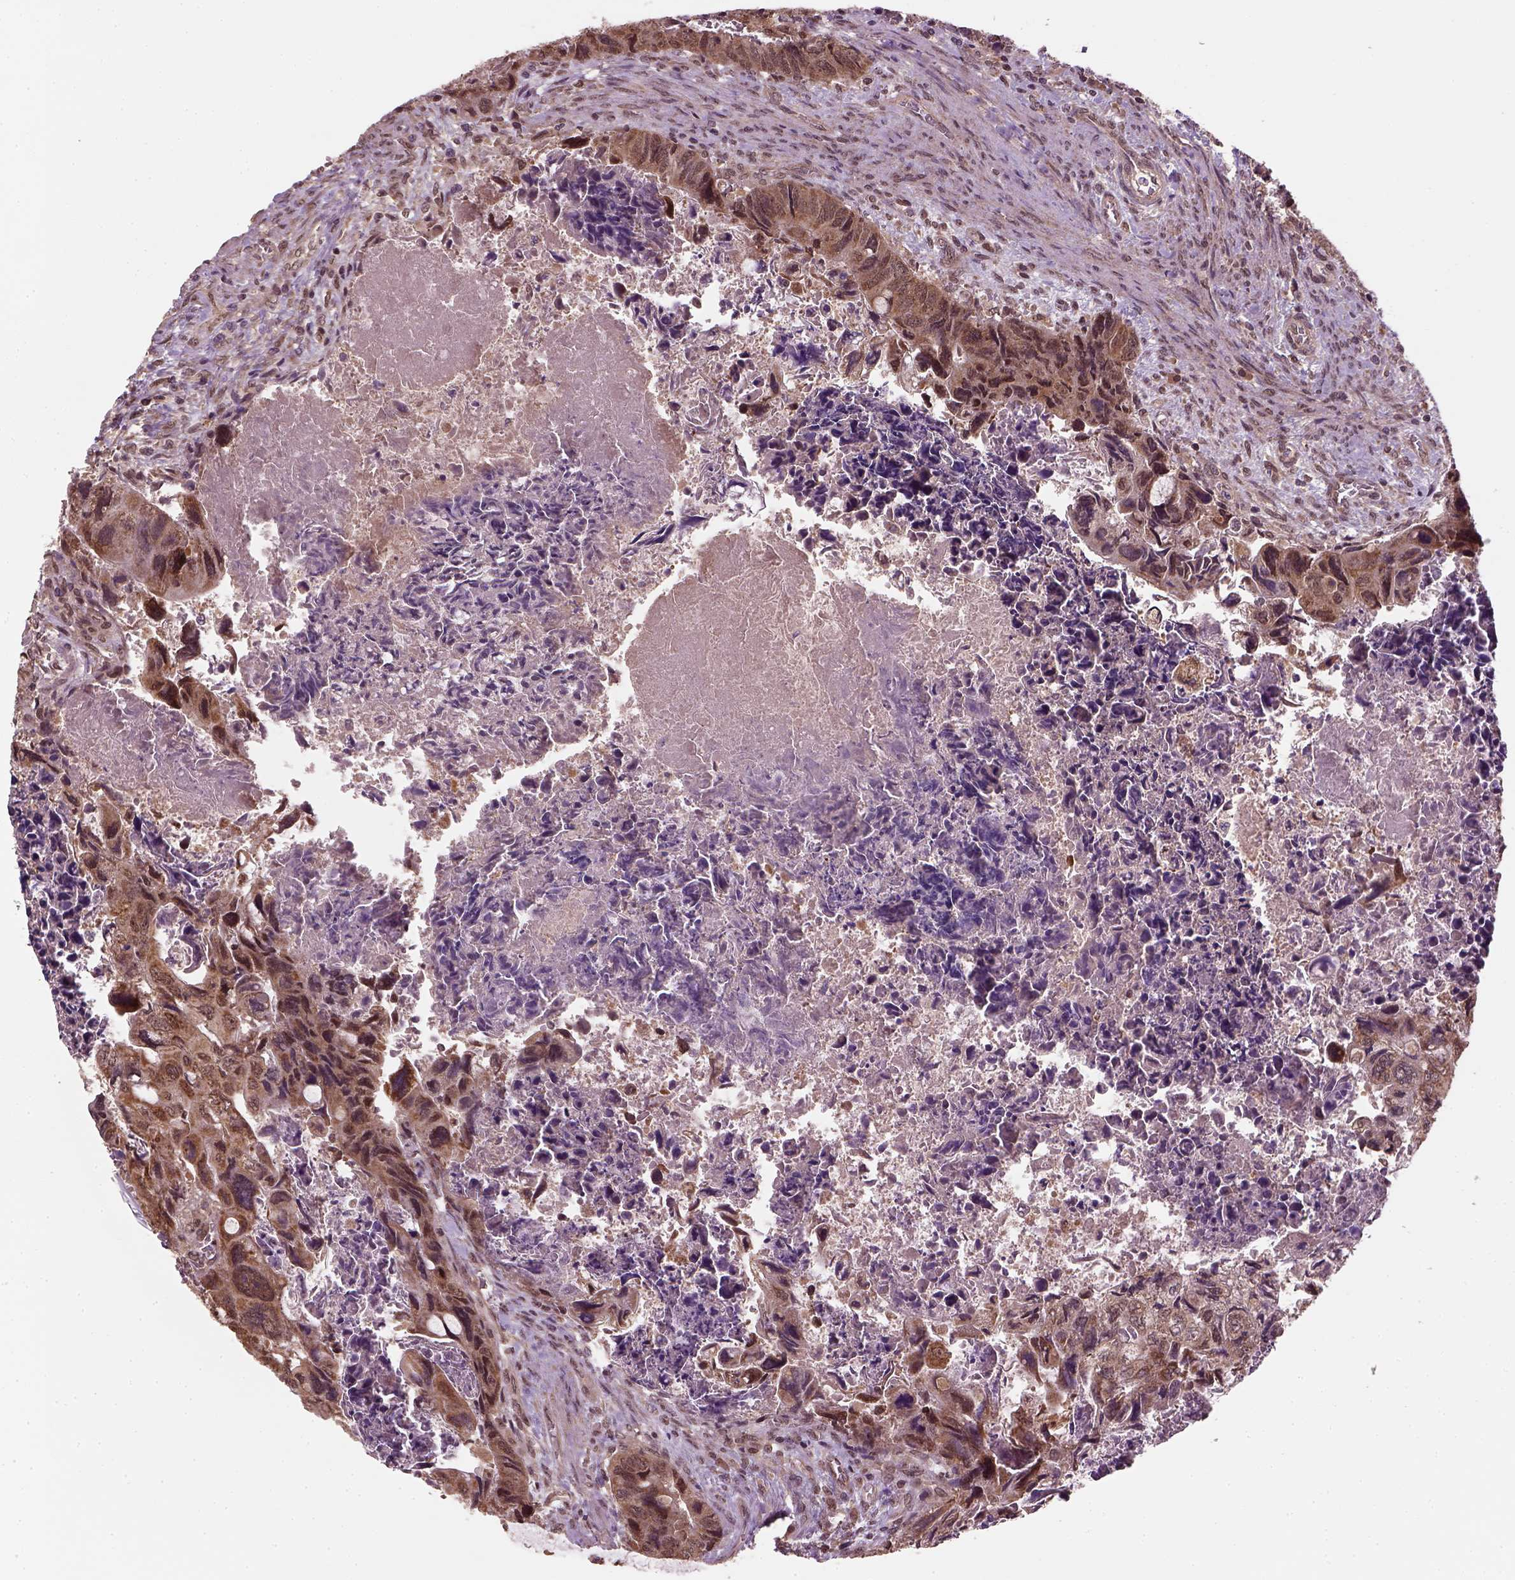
{"staining": {"intensity": "moderate", "quantity": ">75%", "location": "cytoplasmic/membranous"}, "tissue": "colorectal cancer", "cell_type": "Tumor cells", "image_type": "cancer", "snomed": [{"axis": "morphology", "description": "Adenocarcinoma, NOS"}, {"axis": "topography", "description": "Rectum"}], "caption": "Tumor cells exhibit moderate cytoplasmic/membranous positivity in approximately >75% of cells in colorectal cancer. The staining was performed using DAB, with brown indicating positive protein expression. Nuclei are stained blue with hematoxylin.", "gene": "NUDT9", "patient": {"sex": "male", "age": 62}}